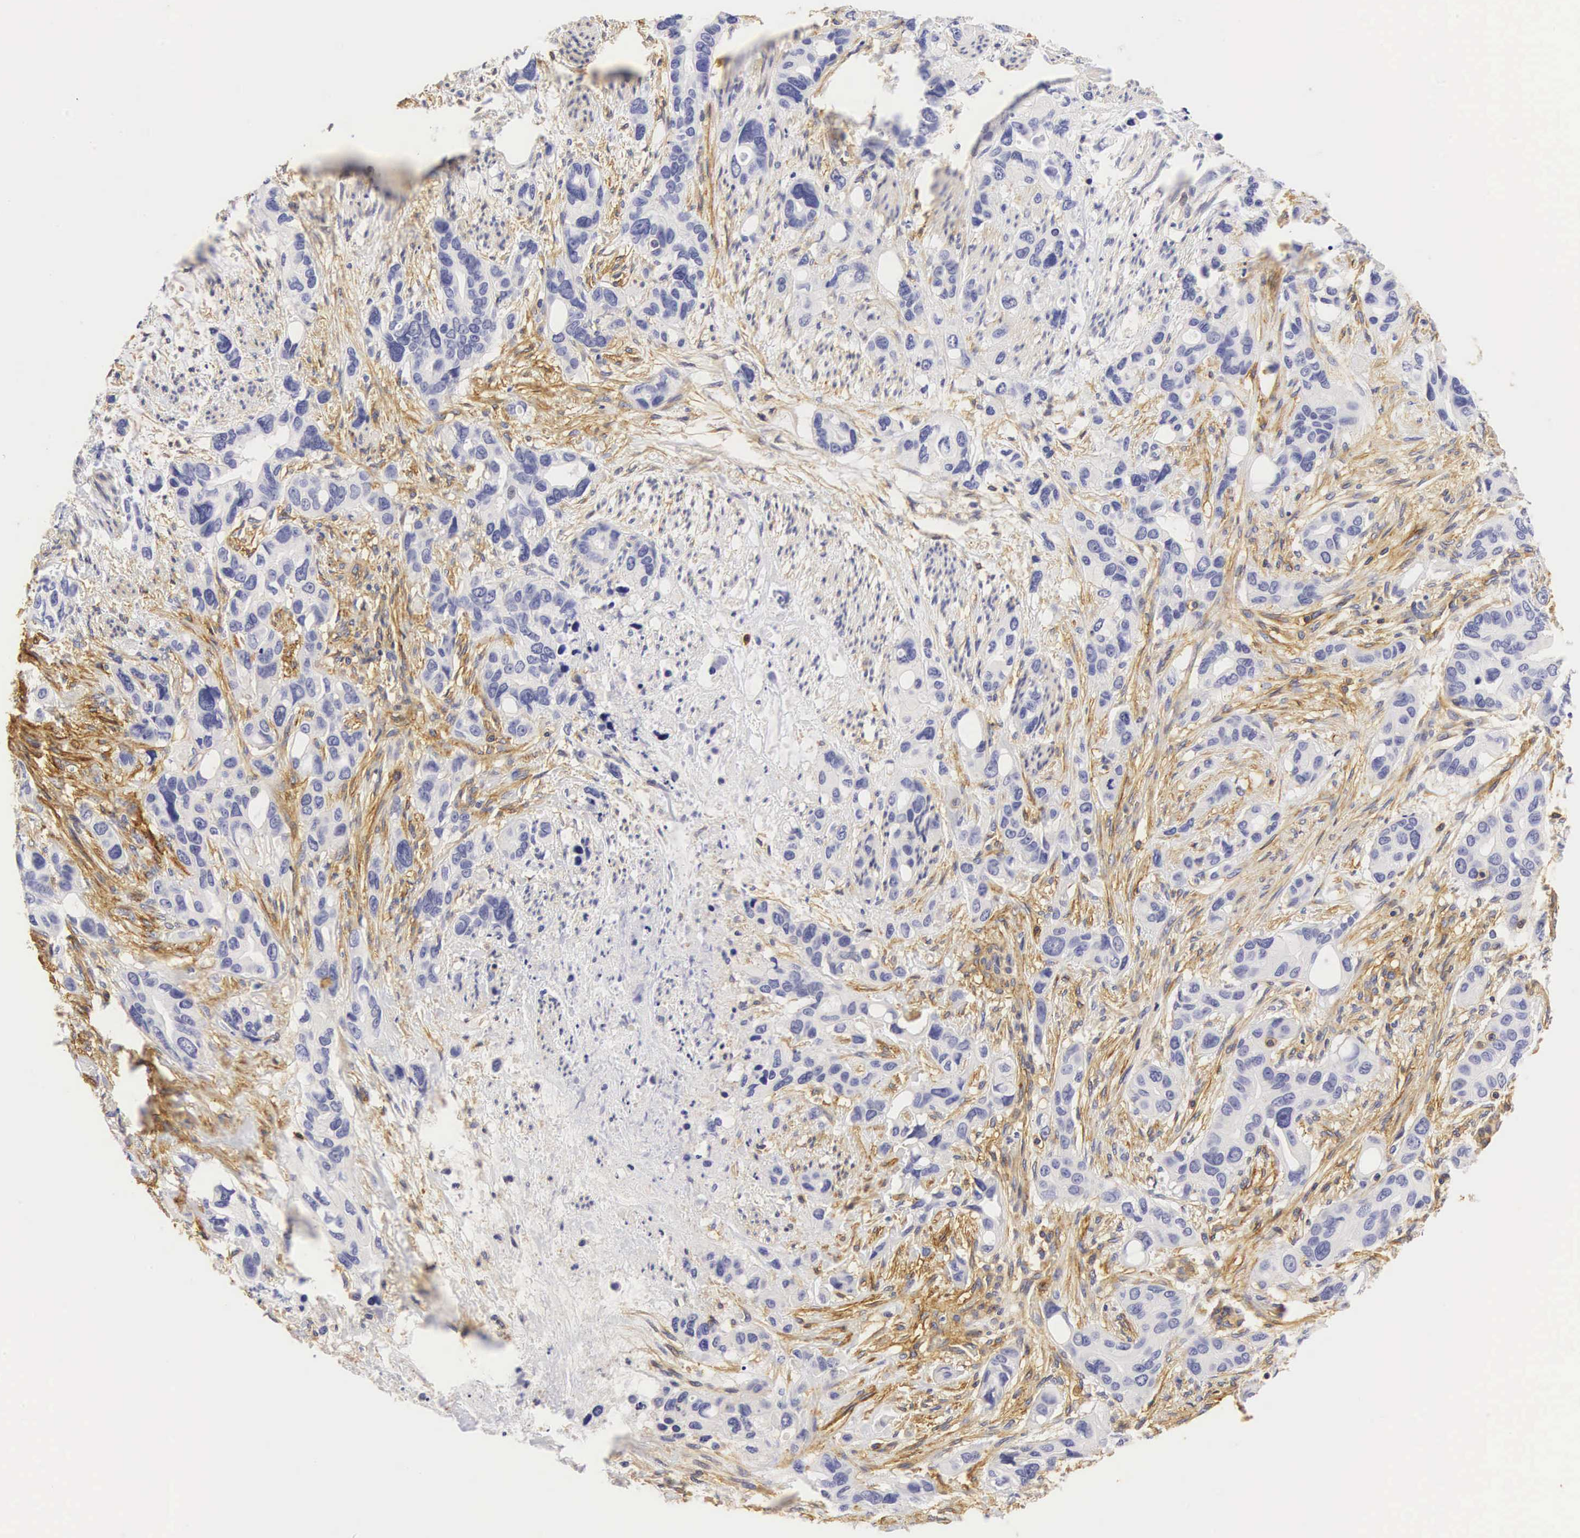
{"staining": {"intensity": "negative", "quantity": "none", "location": "none"}, "tissue": "stomach cancer", "cell_type": "Tumor cells", "image_type": "cancer", "snomed": [{"axis": "morphology", "description": "Adenocarcinoma, NOS"}, {"axis": "topography", "description": "Stomach, upper"}], "caption": "There is no significant staining in tumor cells of adenocarcinoma (stomach).", "gene": "CD99", "patient": {"sex": "male", "age": 47}}